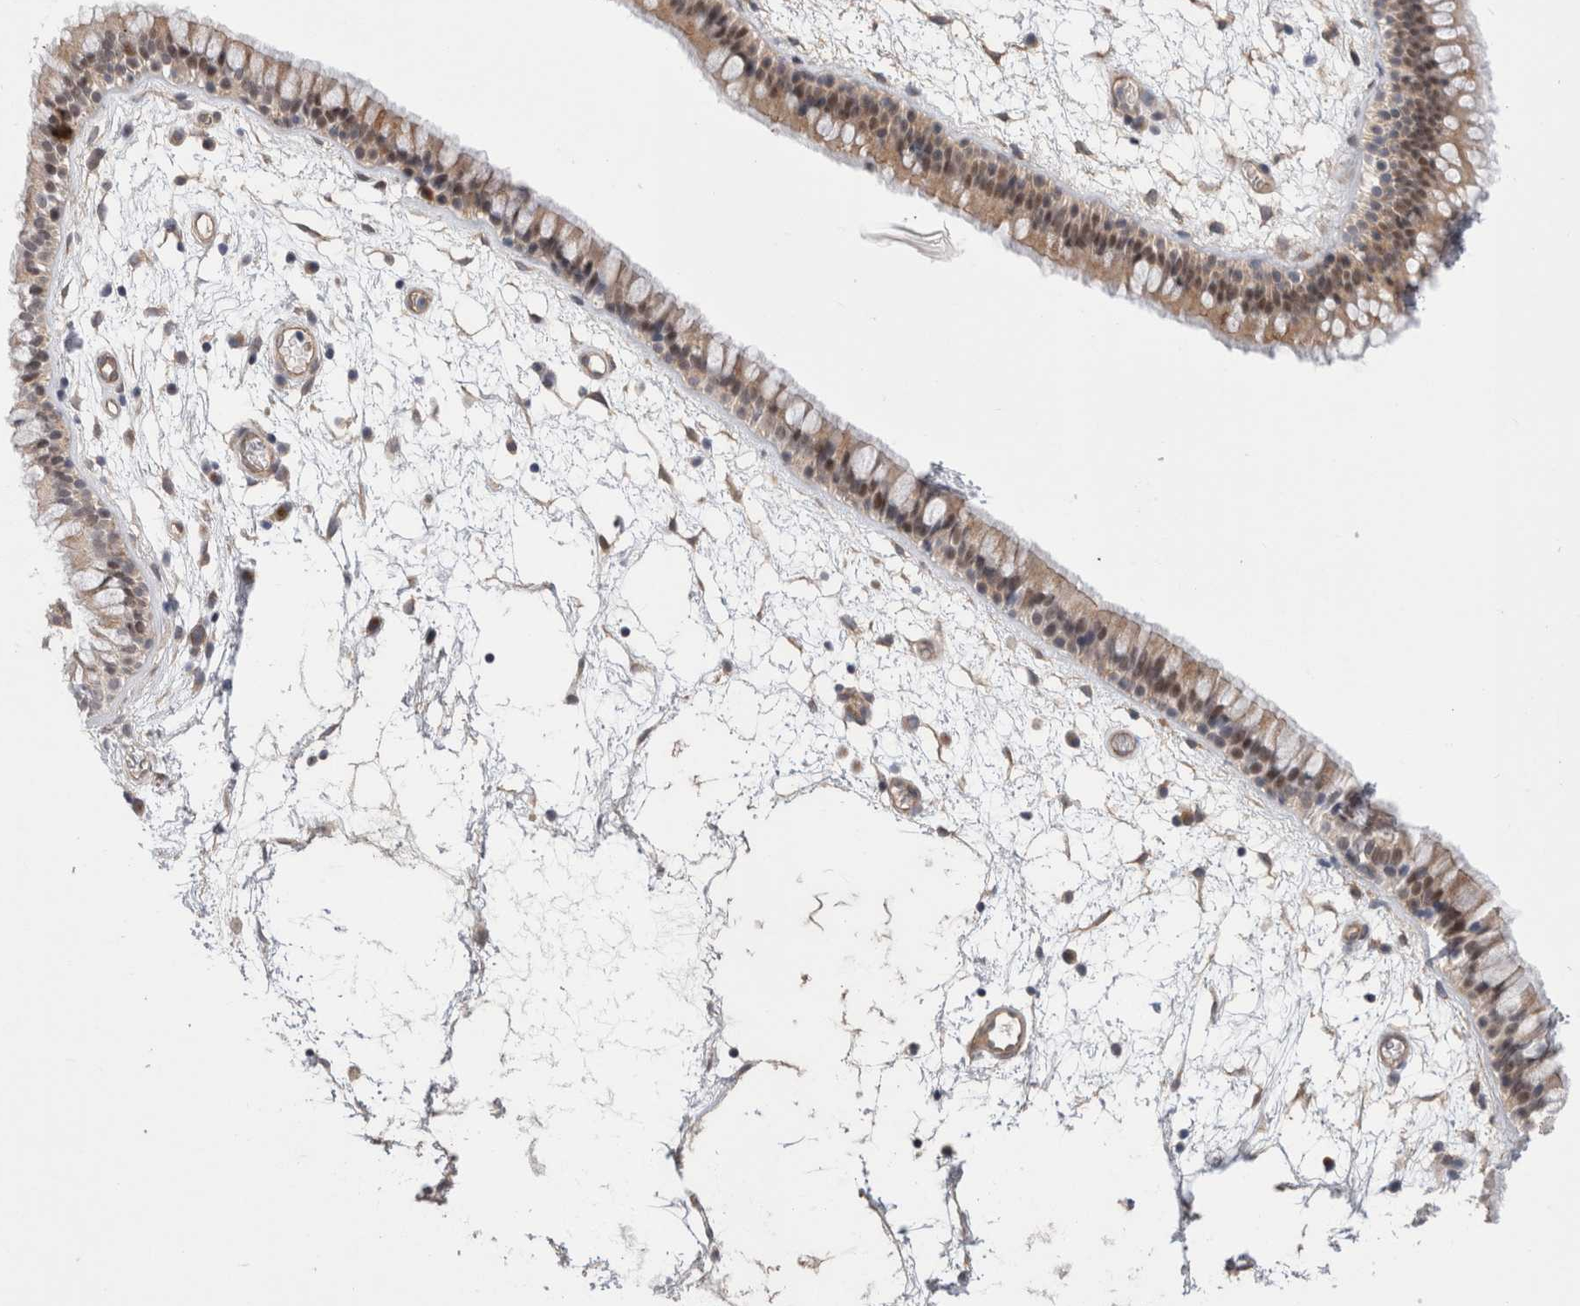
{"staining": {"intensity": "moderate", "quantity": ">75%", "location": "cytoplasmic/membranous,nuclear"}, "tissue": "nasopharynx", "cell_type": "Respiratory epithelial cells", "image_type": "normal", "snomed": [{"axis": "morphology", "description": "Normal tissue, NOS"}, {"axis": "morphology", "description": "Inflammation, NOS"}, {"axis": "topography", "description": "Nasopharynx"}], "caption": "The immunohistochemical stain highlights moderate cytoplasmic/membranous,nuclear positivity in respiratory epithelial cells of normal nasopharynx.", "gene": "TAFA5", "patient": {"sex": "male", "age": 48}}